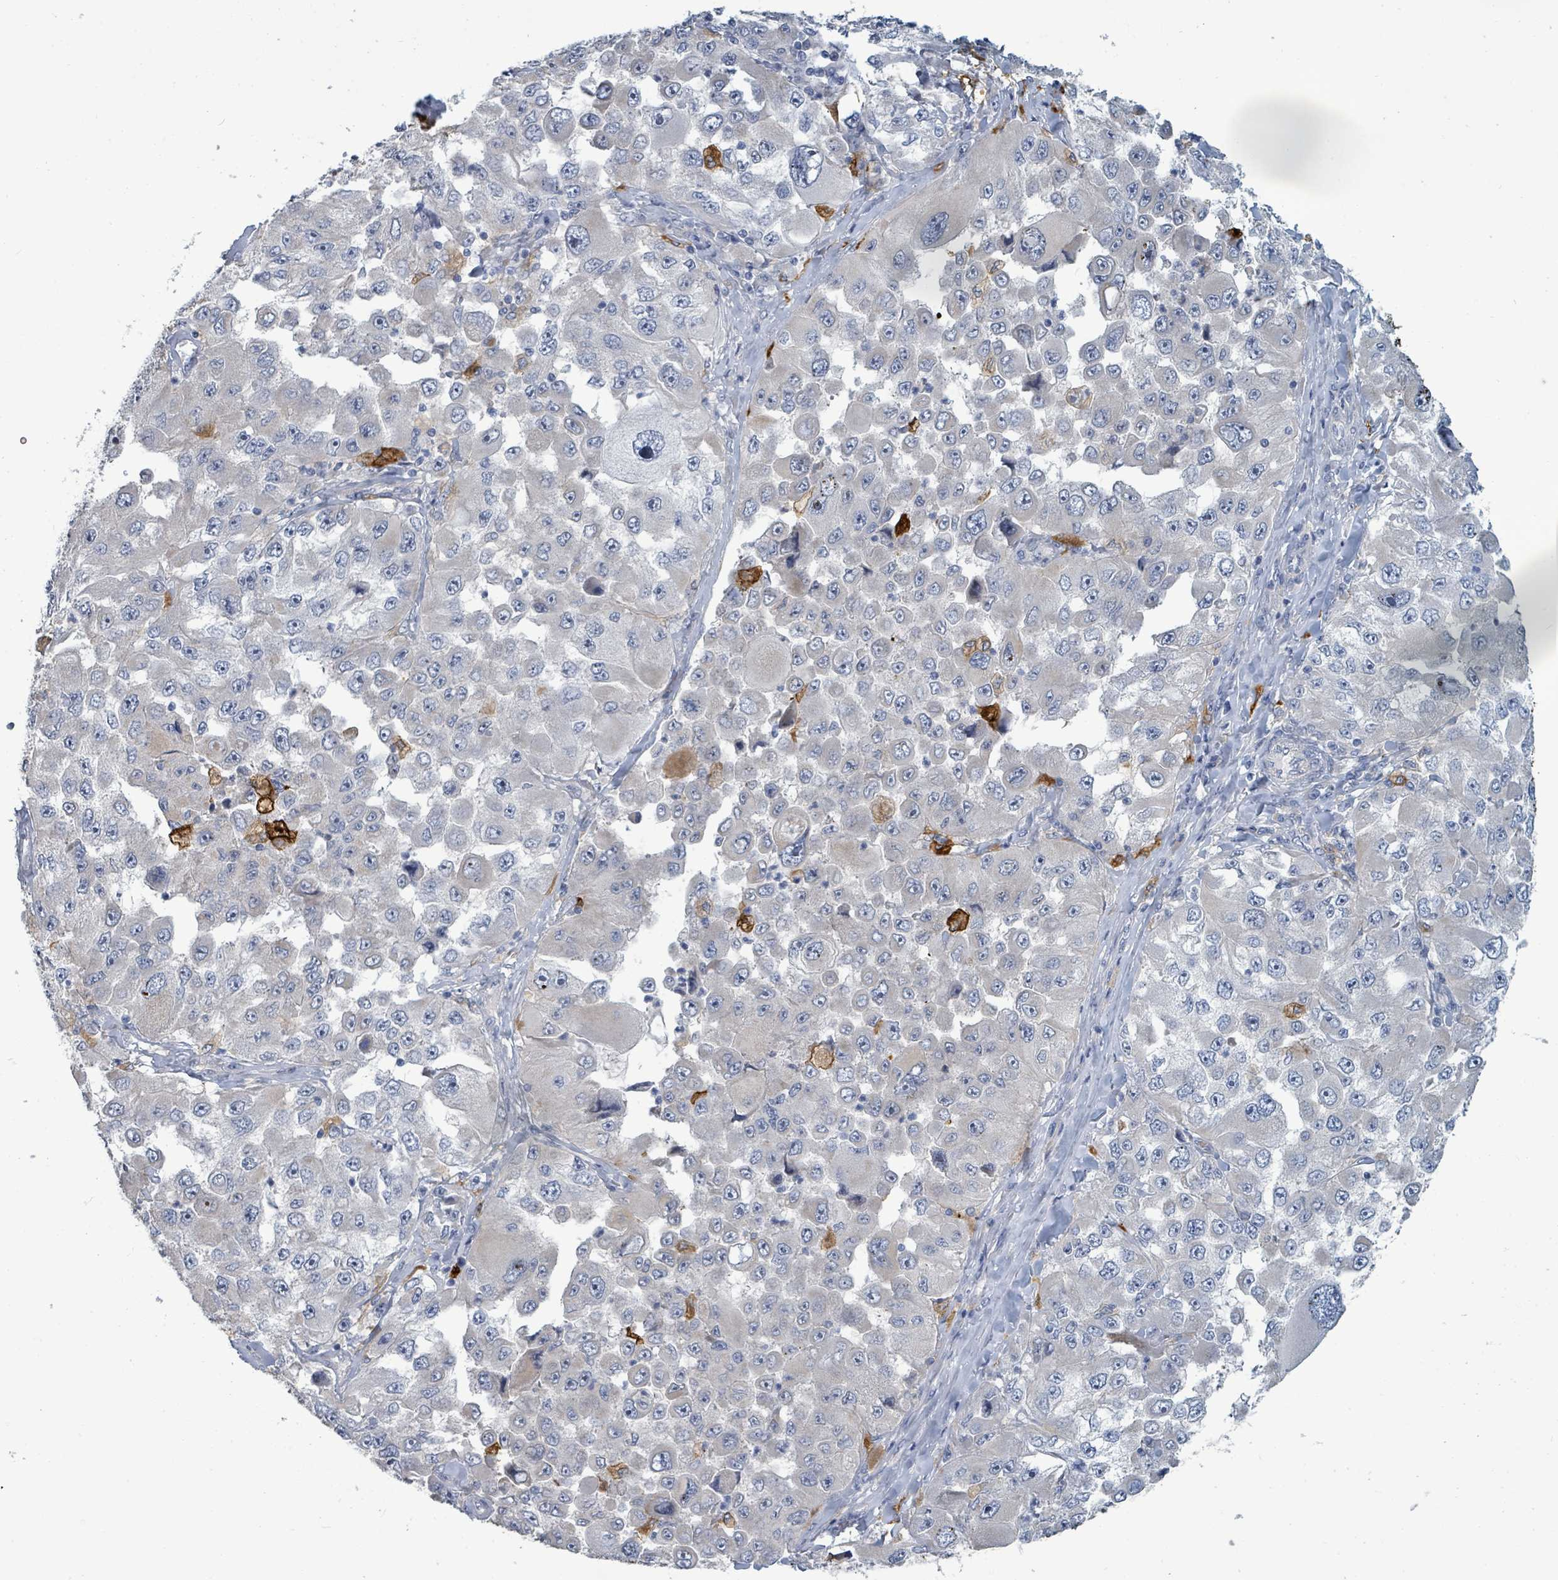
{"staining": {"intensity": "negative", "quantity": "none", "location": "none"}, "tissue": "melanoma", "cell_type": "Tumor cells", "image_type": "cancer", "snomed": [{"axis": "morphology", "description": "Malignant melanoma, Metastatic site"}, {"axis": "topography", "description": "Lymph node"}], "caption": "IHC histopathology image of neoplastic tissue: human melanoma stained with DAB displays no significant protein positivity in tumor cells.", "gene": "TRDMT1", "patient": {"sex": "male", "age": 62}}